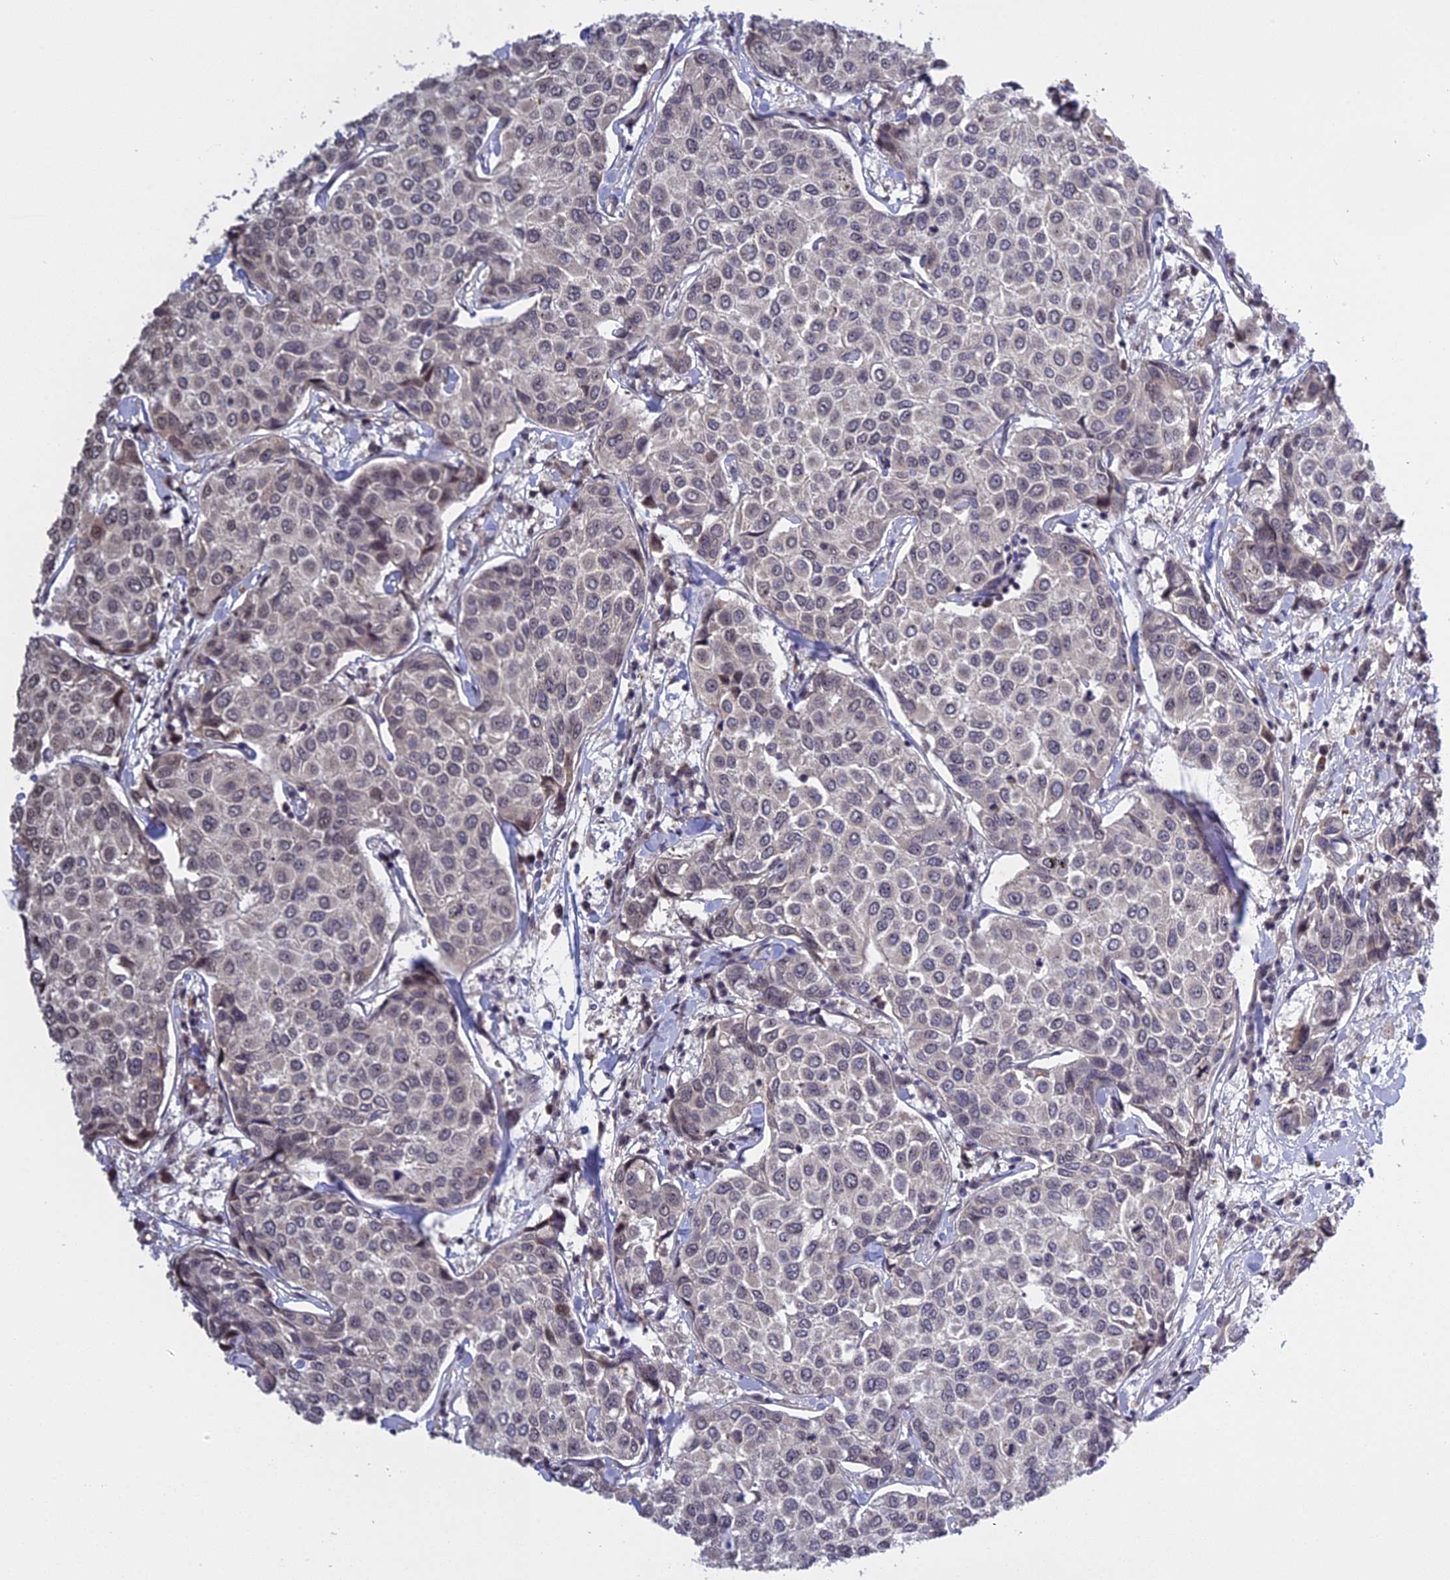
{"staining": {"intensity": "negative", "quantity": "none", "location": "none"}, "tissue": "breast cancer", "cell_type": "Tumor cells", "image_type": "cancer", "snomed": [{"axis": "morphology", "description": "Duct carcinoma"}, {"axis": "topography", "description": "Breast"}], "caption": "An image of human breast cancer is negative for staining in tumor cells. (DAB (3,3'-diaminobenzidine) immunohistochemistry (IHC), high magnification).", "gene": "MGA", "patient": {"sex": "female", "age": 55}}